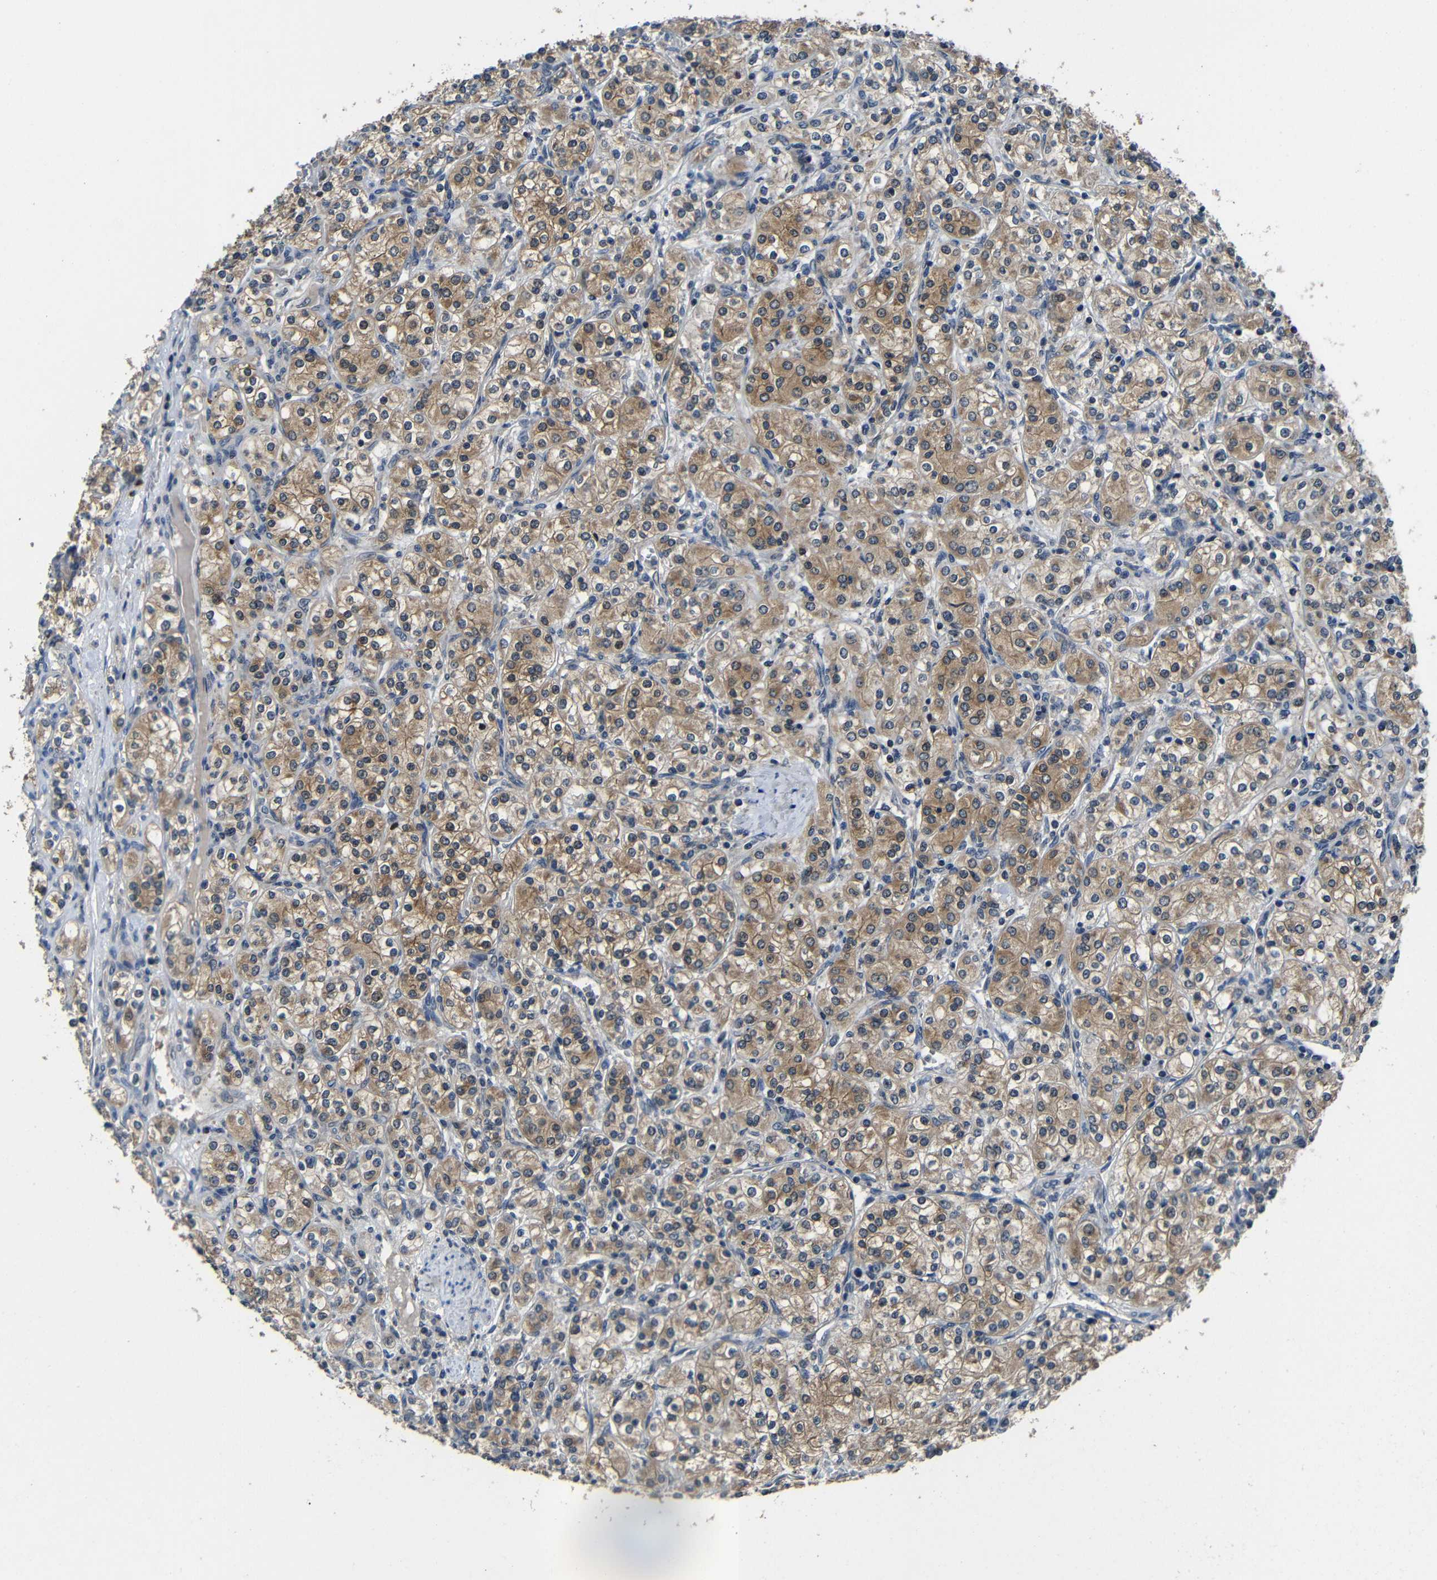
{"staining": {"intensity": "moderate", "quantity": ">75%", "location": "cytoplasmic/membranous"}, "tissue": "renal cancer", "cell_type": "Tumor cells", "image_type": "cancer", "snomed": [{"axis": "morphology", "description": "Adenocarcinoma, NOS"}, {"axis": "topography", "description": "Kidney"}], "caption": "Adenocarcinoma (renal) stained with immunohistochemistry (IHC) demonstrates moderate cytoplasmic/membranous staining in approximately >75% of tumor cells. The staining is performed using DAB brown chromogen to label protein expression. The nuclei are counter-stained blue using hematoxylin.", "gene": "C6orf89", "patient": {"sex": "male", "age": 77}}